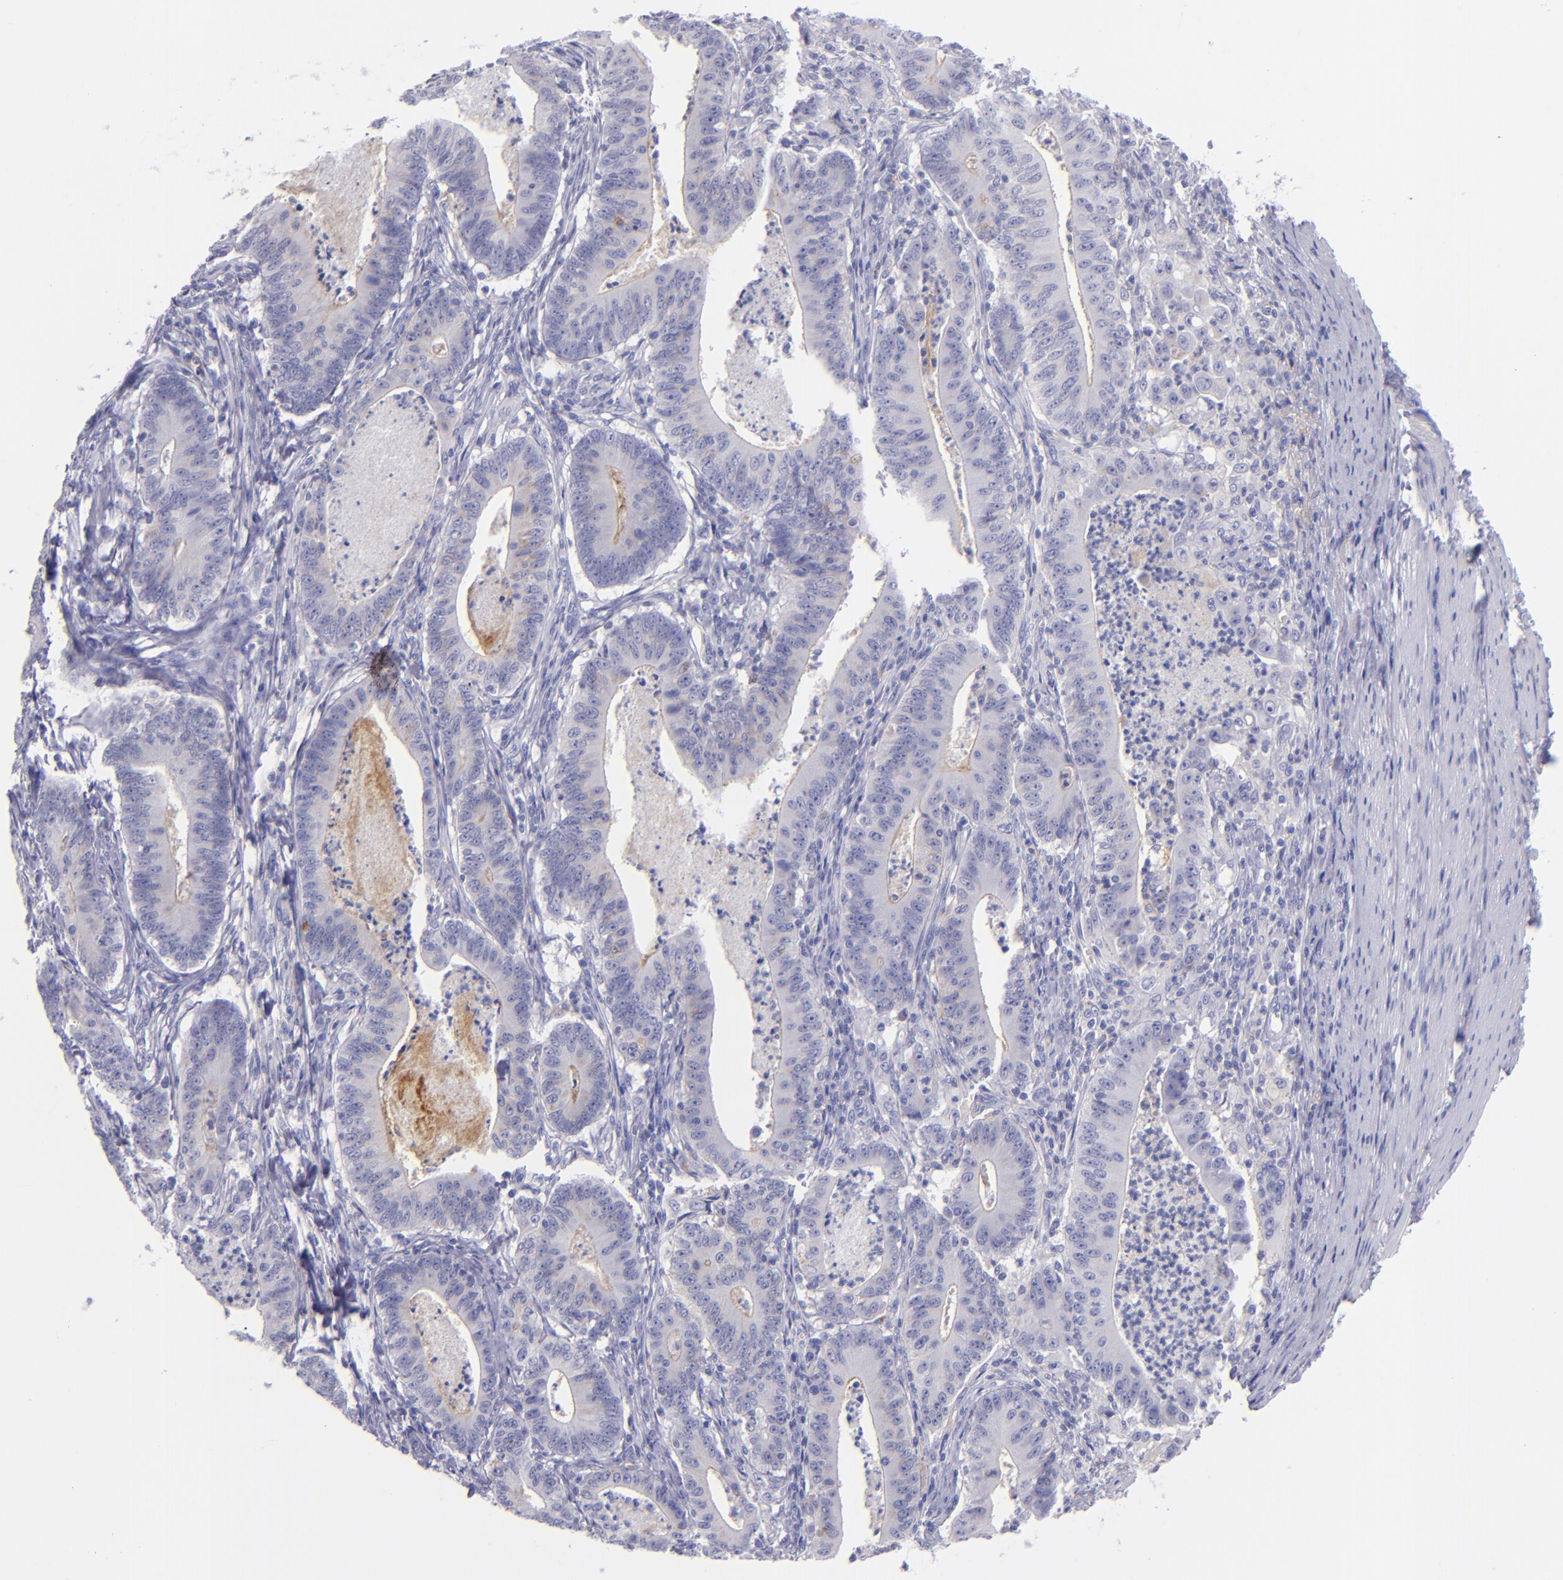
{"staining": {"intensity": "negative", "quantity": "none", "location": "none"}, "tissue": "stomach cancer", "cell_type": "Tumor cells", "image_type": "cancer", "snomed": [{"axis": "morphology", "description": "Adenocarcinoma, NOS"}, {"axis": "topography", "description": "Stomach, lower"}], "caption": "This is an immunohistochemistry (IHC) micrograph of human stomach cancer. There is no expression in tumor cells.", "gene": "CD82", "patient": {"sex": "female", "age": 86}}